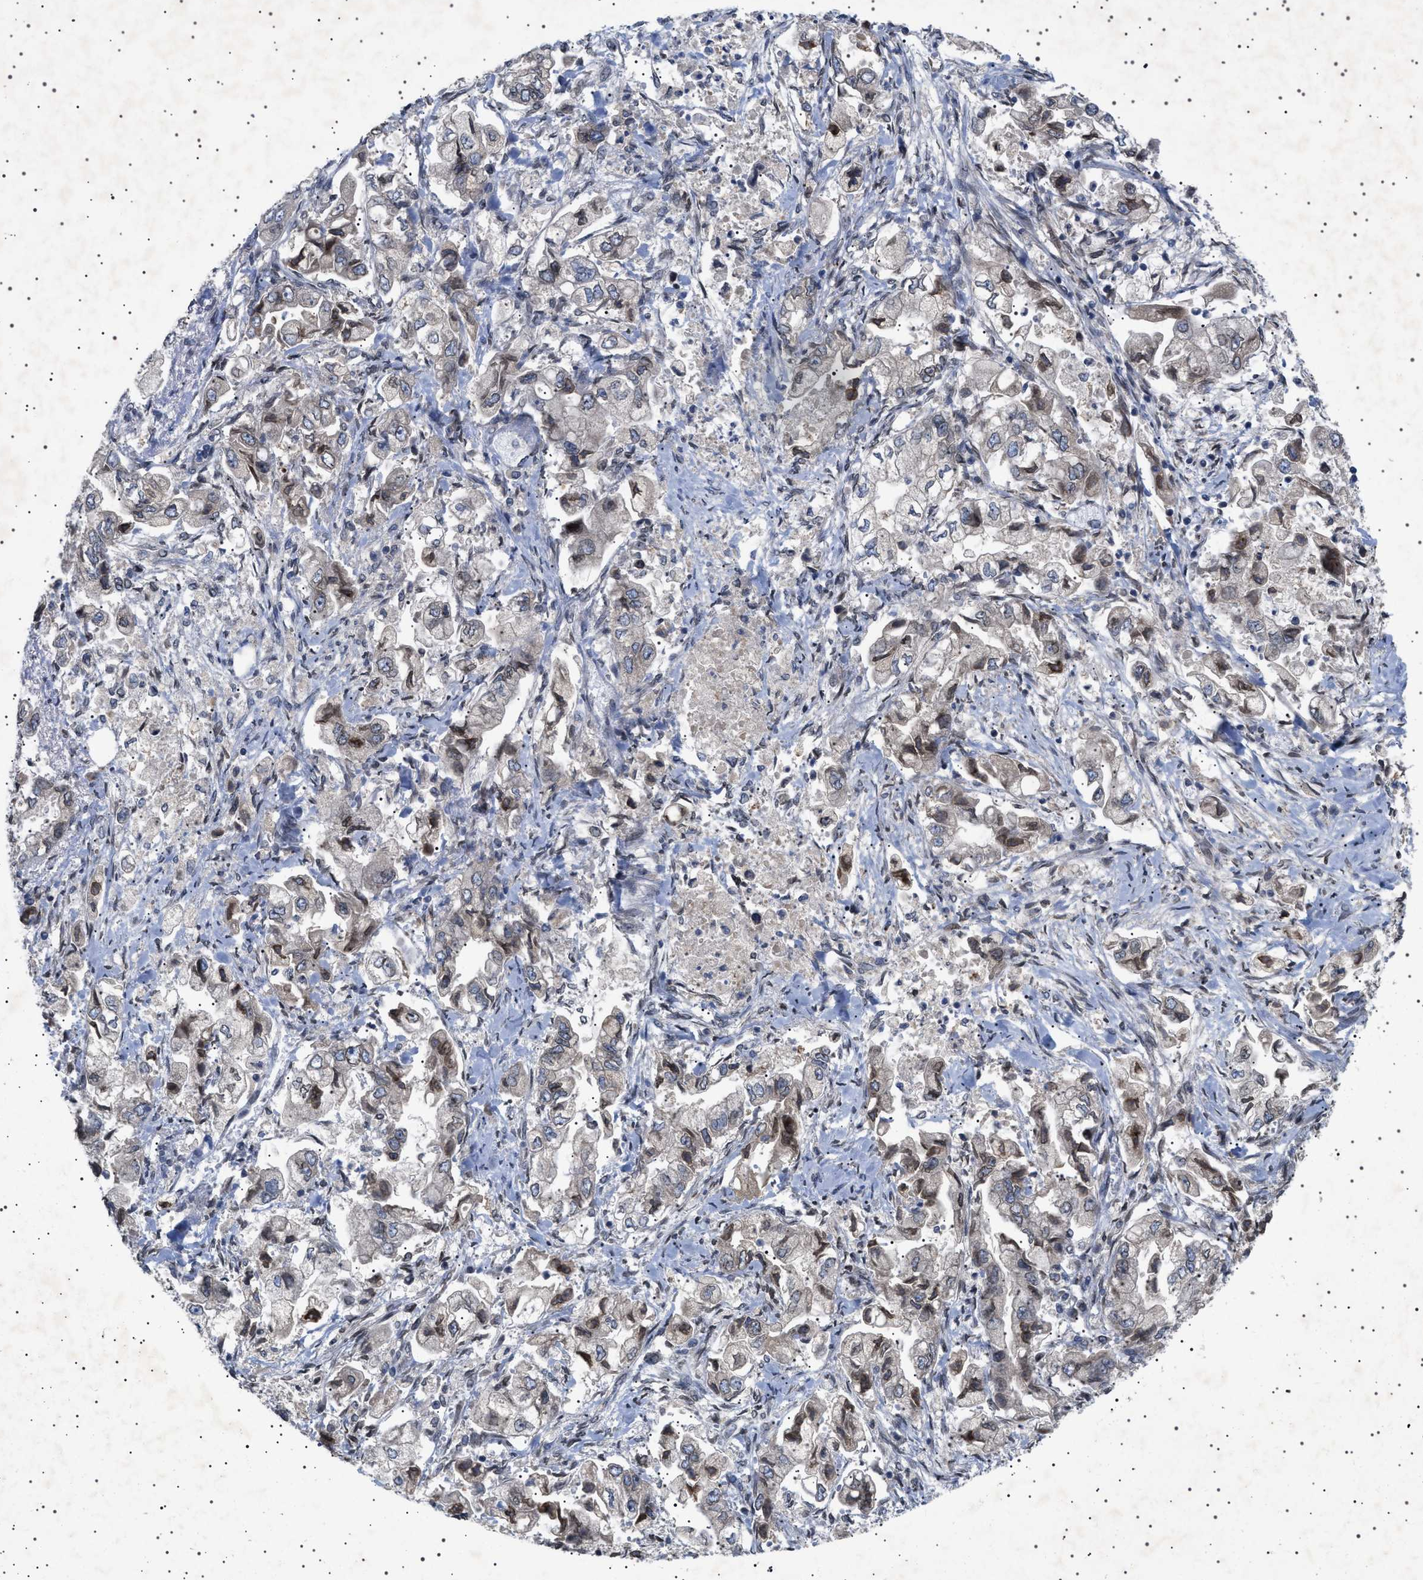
{"staining": {"intensity": "moderate", "quantity": "25%-75%", "location": "cytoplasmic/membranous,nuclear"}, "tissue": "stomach cancer", "cell_type": "Tumor cells", "image_type": "cancer", "snomed": [{"axis": "morphology", "description": "Normal tissue, NOS"}, {"axis": "morphology", "description": "Adenocarcinoma, NOS"}, {"axis": "topography", "description": "Stomach"}], "caption": "Immunohistochemical staining of human adenocarcinoma (stomach) exhibits medium levels of moderate cytoplasmic/membranous and nuclear protein staining in about 25%-75% of tumor cells. The staining is performed using DAB (3,3'-diaminobenzidine) brown chromogen to label protein expression. The nuclei are counter-stained blue using hematoxylin.", "gene": "NUP93", "patient": {"sex": "male", "age": 62}}